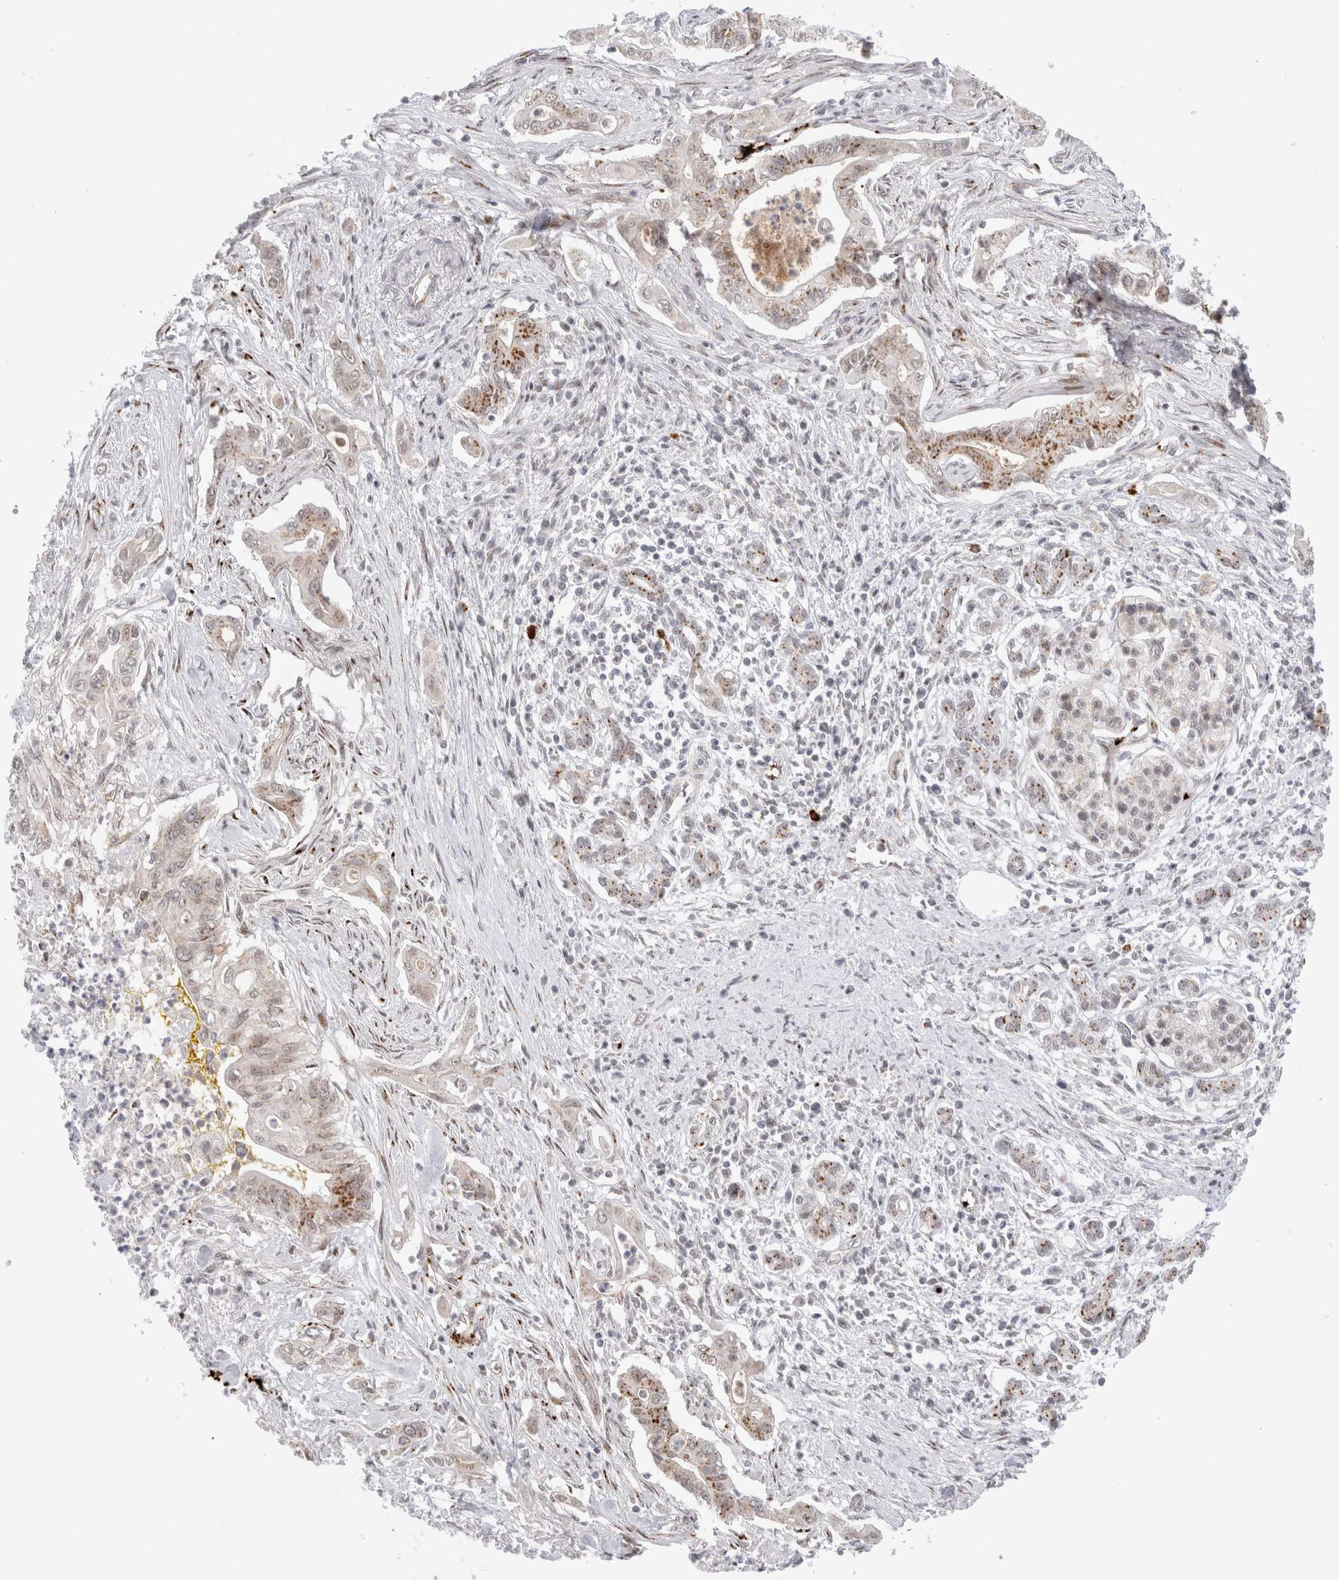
{"staining": {"intensity": "weak", "quantity": "<25%", "location": "cytoplasmic/membranous"}, "tissue": "pancreatic cancer", "cell_type": "Tumor cells", "image_type": "cancer", "snomed": [{"axis": "morphology", "description": "Adenocarcinoma, NOS"}, {"axis": "topography", "description": "Pancreas"}], "caption": "Tumor cells show no significant protein positivity in pancreatic adenocarcinoma.", "gene": "VPS28", "patient": {"sex": "male", "age": 58}}